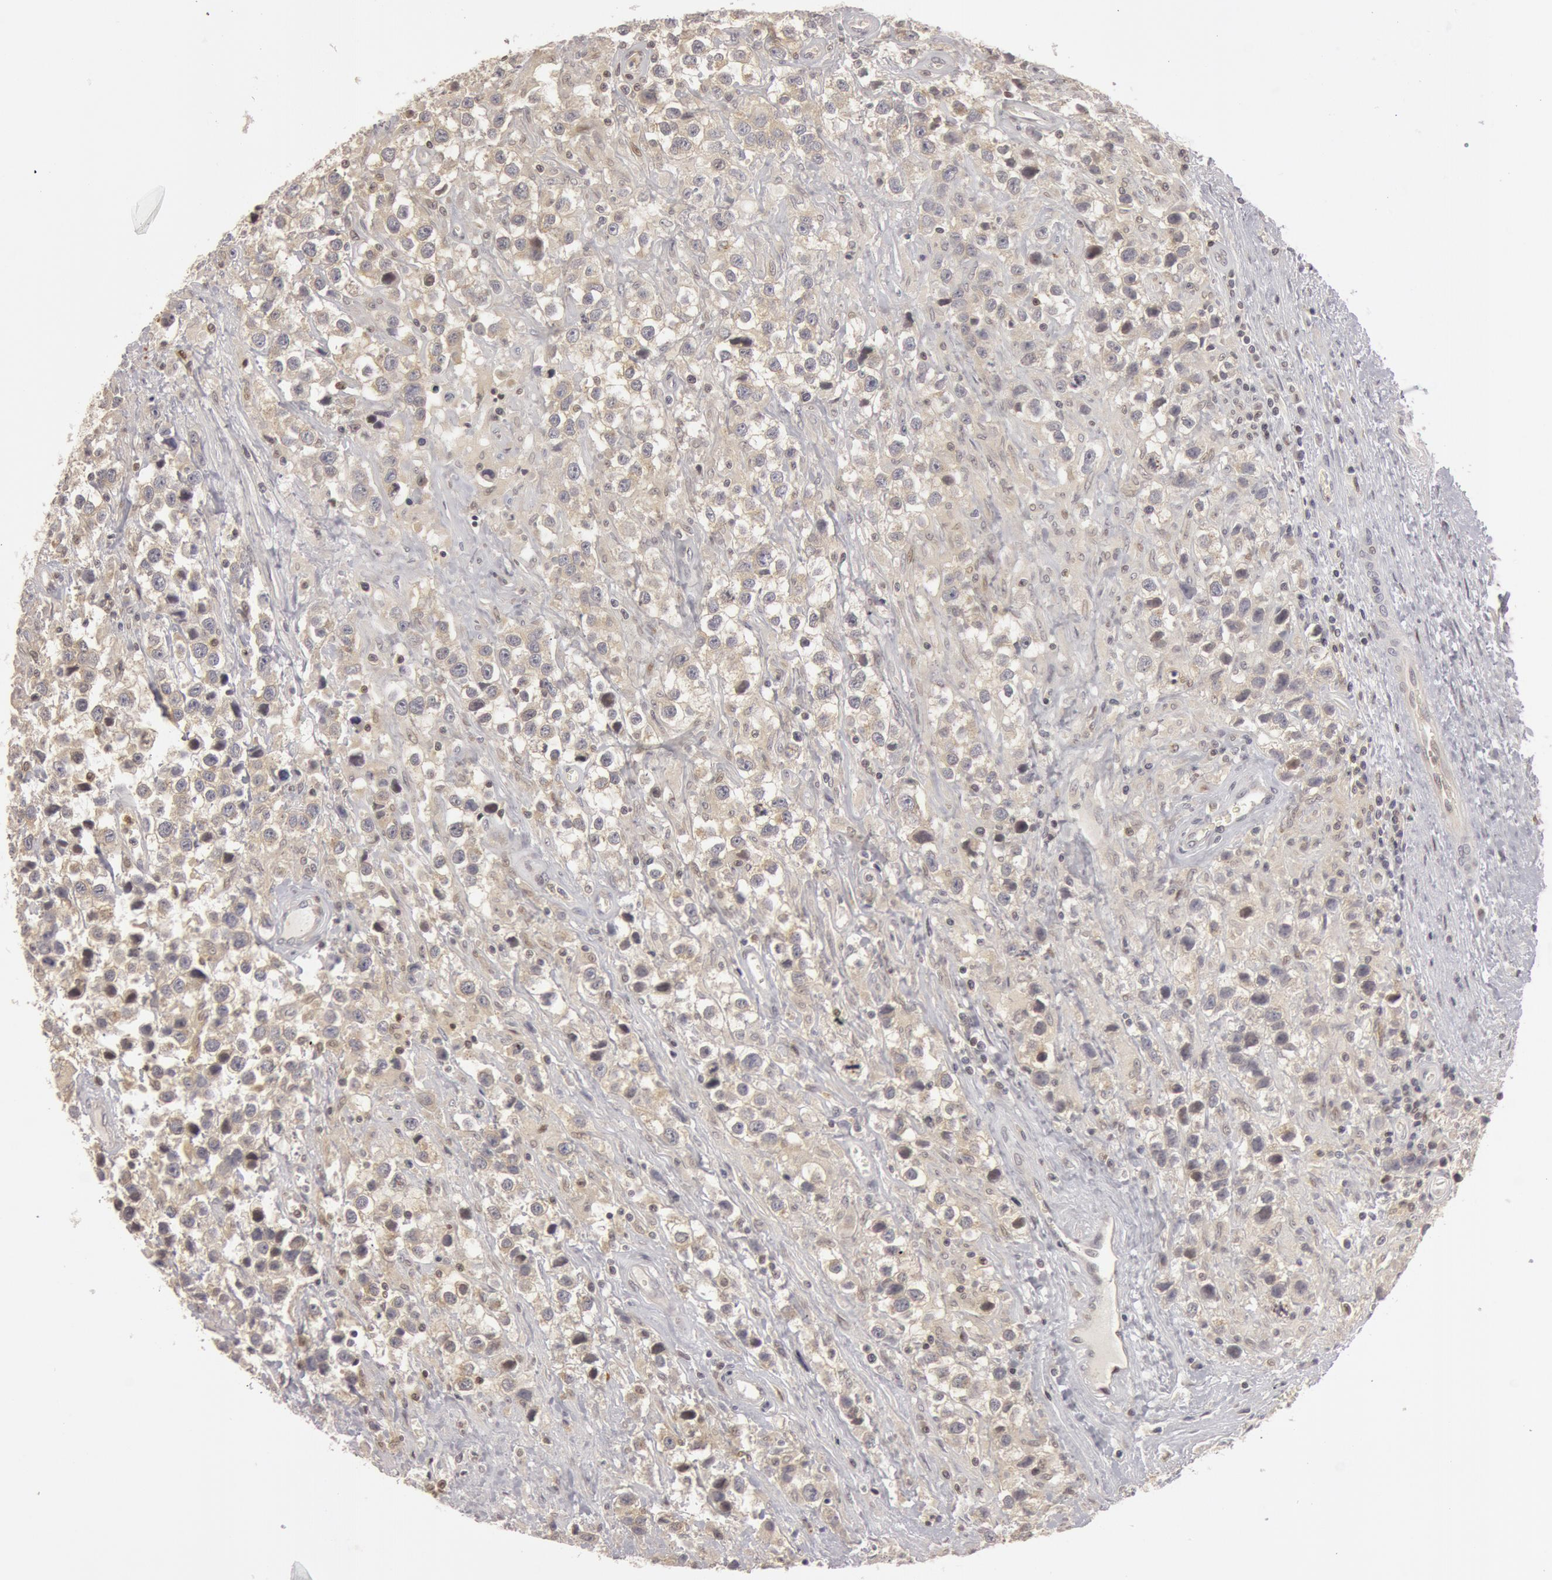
{"staining": {"intensity": "negative", "quantity": "none", "location": "none"}, "tissue": "testis cancer", "cell_type": "Tumor cells", "image_type": "cancer", "snomed": [{"axis": "morphology", "description": "Seminoma, NOS"}, {"axis": "topography", "description": "Testis"}], "caption": "This histopathology image is of seminoma (testis) stained with immunohistochemistry (IHC) to label a protein in brown with the nuclei are counter-stained blue. There is no expression in tumor cells.", "gene": "OASL", "patient": {"sex": "male", "age": 43}}